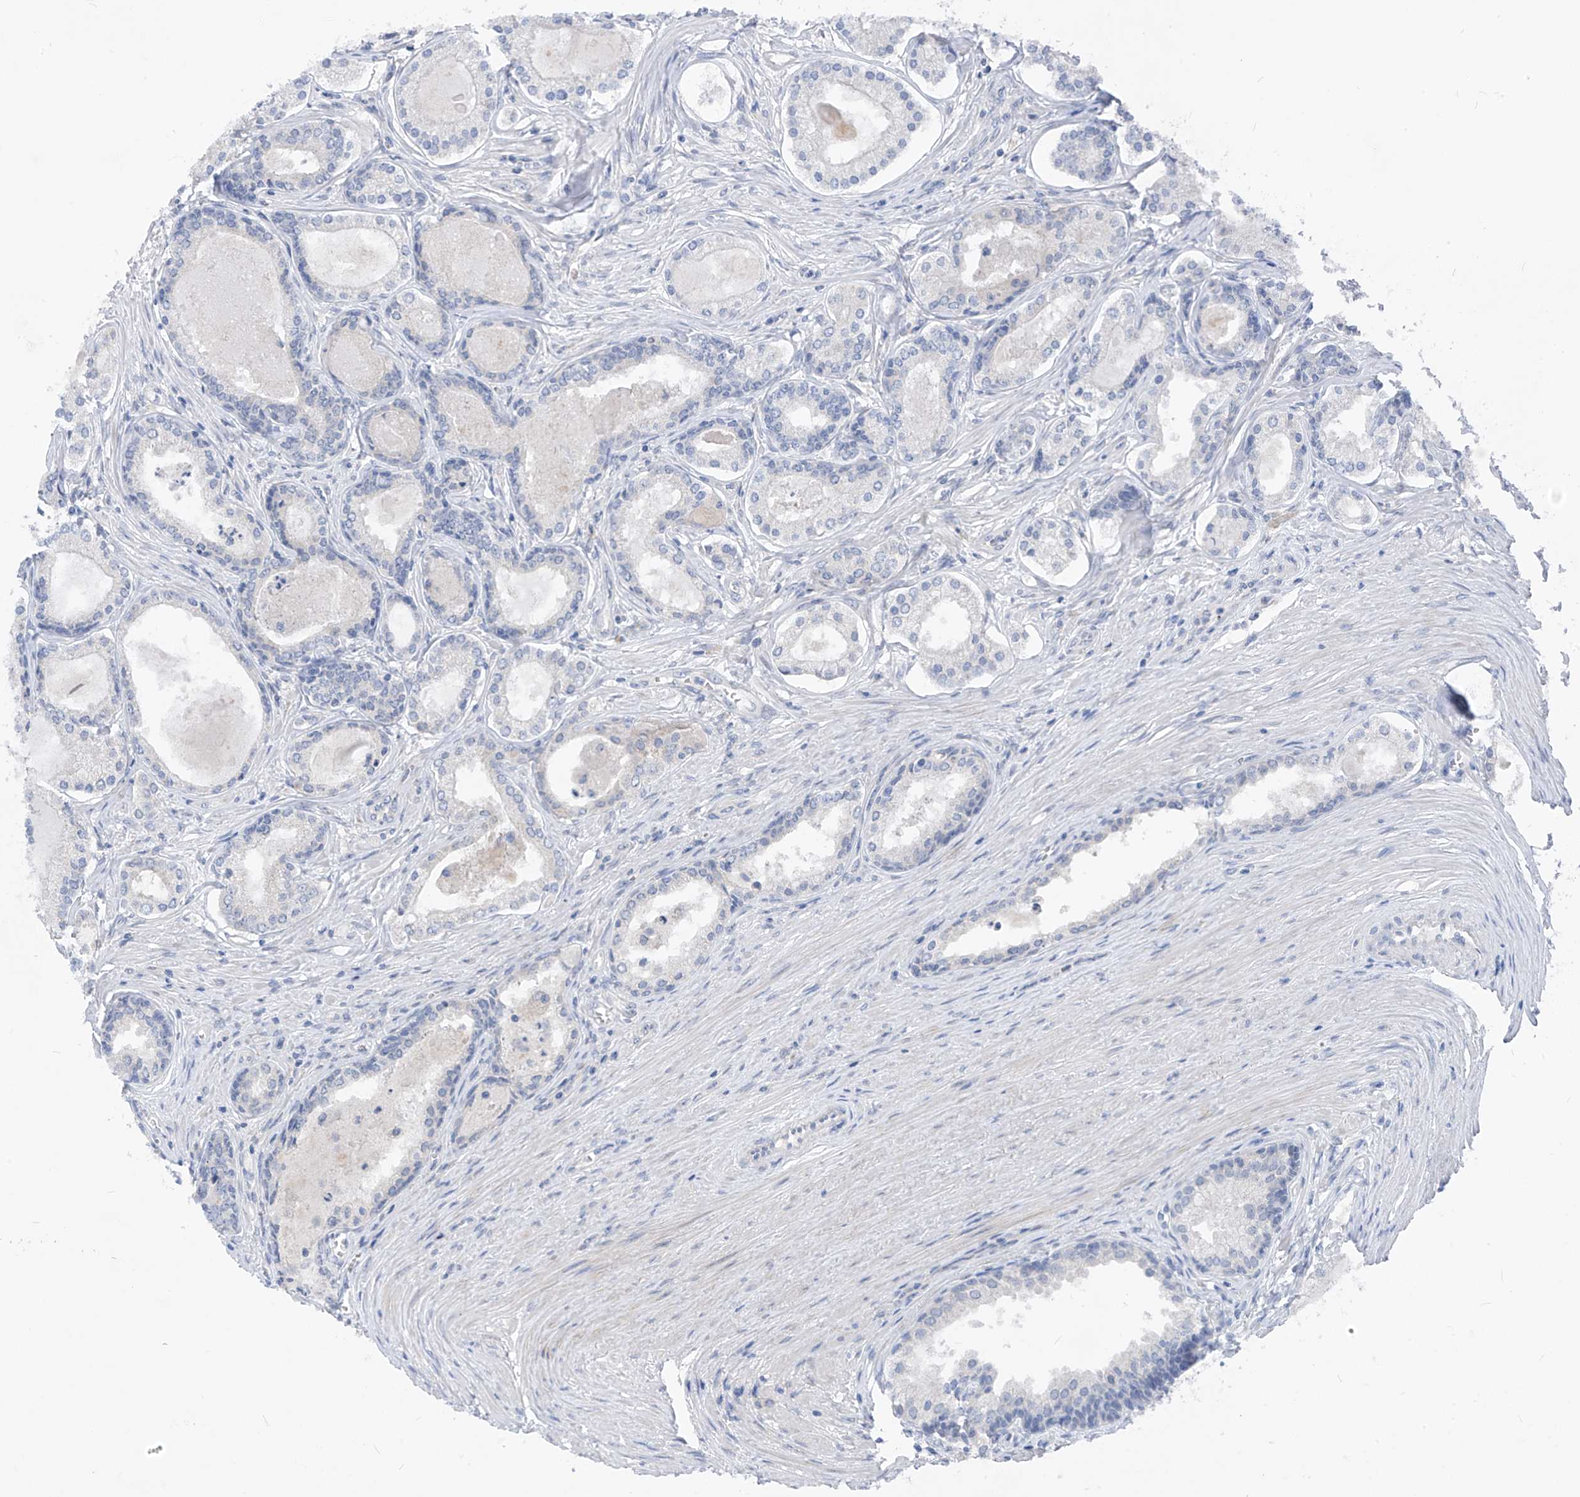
{"staining": {"intensity": "negative", "quantity": "none", "location": "none"}, "tissue": "prostate cancer", "cell_type": "Tumor cells", "image_type": "cancer", "snomed": [{"axis": "morphology", "description": "Adenocarcinoma, High grade"}, {"axis": "topography", "description": "Prostate"}], "caption": "Image shows no protein expression in tumor cells of high-grade adenocarcinoma (prostate) tissue.", "gene": "LDAH", "patient": {"sex": "male", "age": 68}}